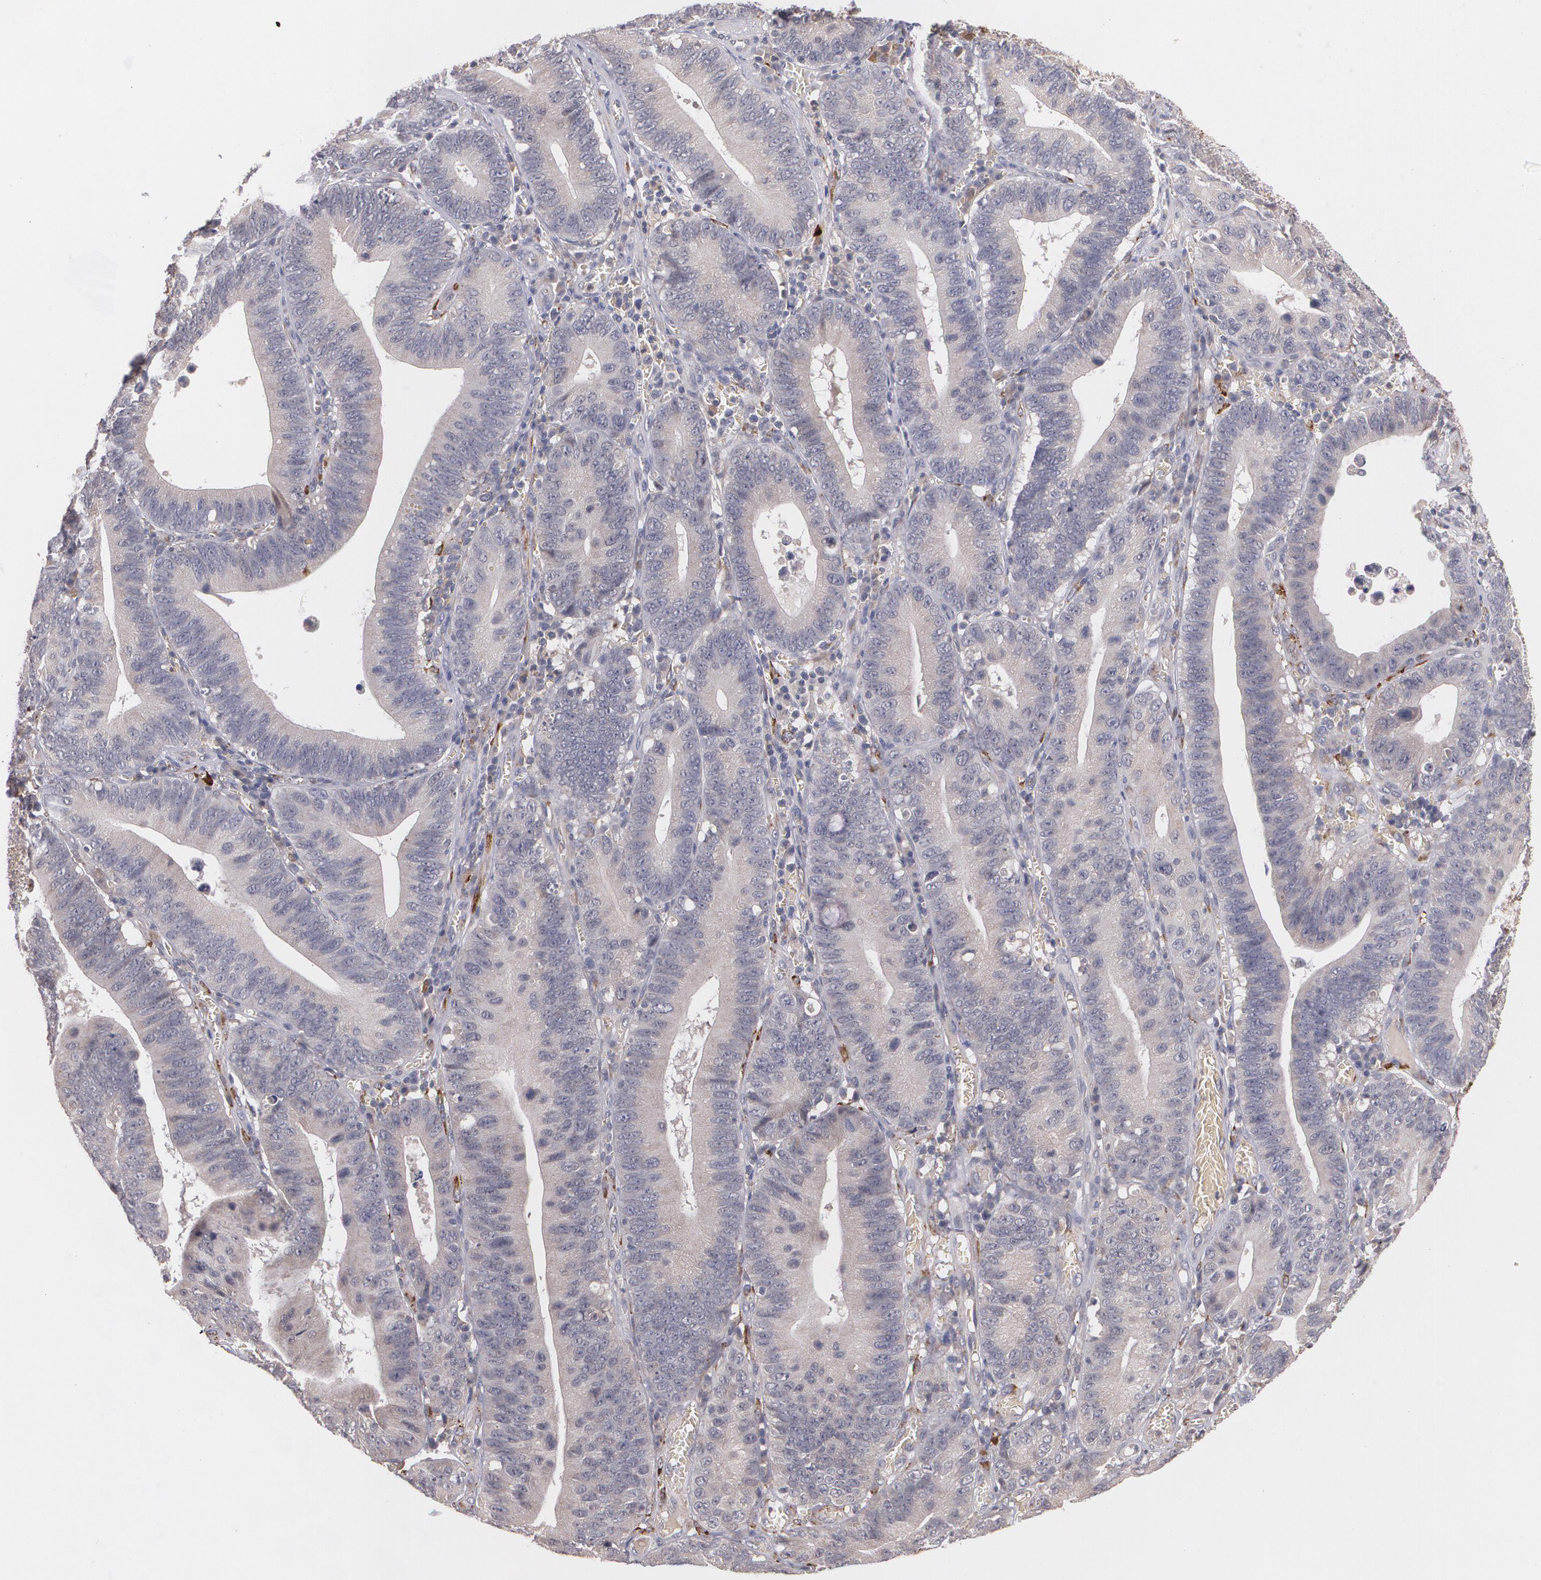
{"staining": {"intensity": "weak", "quantity": "<25%", "location": "cytoplasmic/membranous"}, "tissue": "stomach cancer", "cell_type": "Tumor cells", "image_type": "cancer", "snomed": [{"axis": "morphology", "description": "Adenocarcinoma, NOS"}, {"axis": "topography", "description": "Stomach"}, {"axis": "topography", "description": "Gastric cardia"}], "caption": "Immunohistochemistry of stomach cancer (adenocarcinoma) displays no expression in tumor cells. (IHC, brightfield microscopy, high magnification).", "gene": "IFNGR2", "patient": {"sex": "male", "age": 59}}